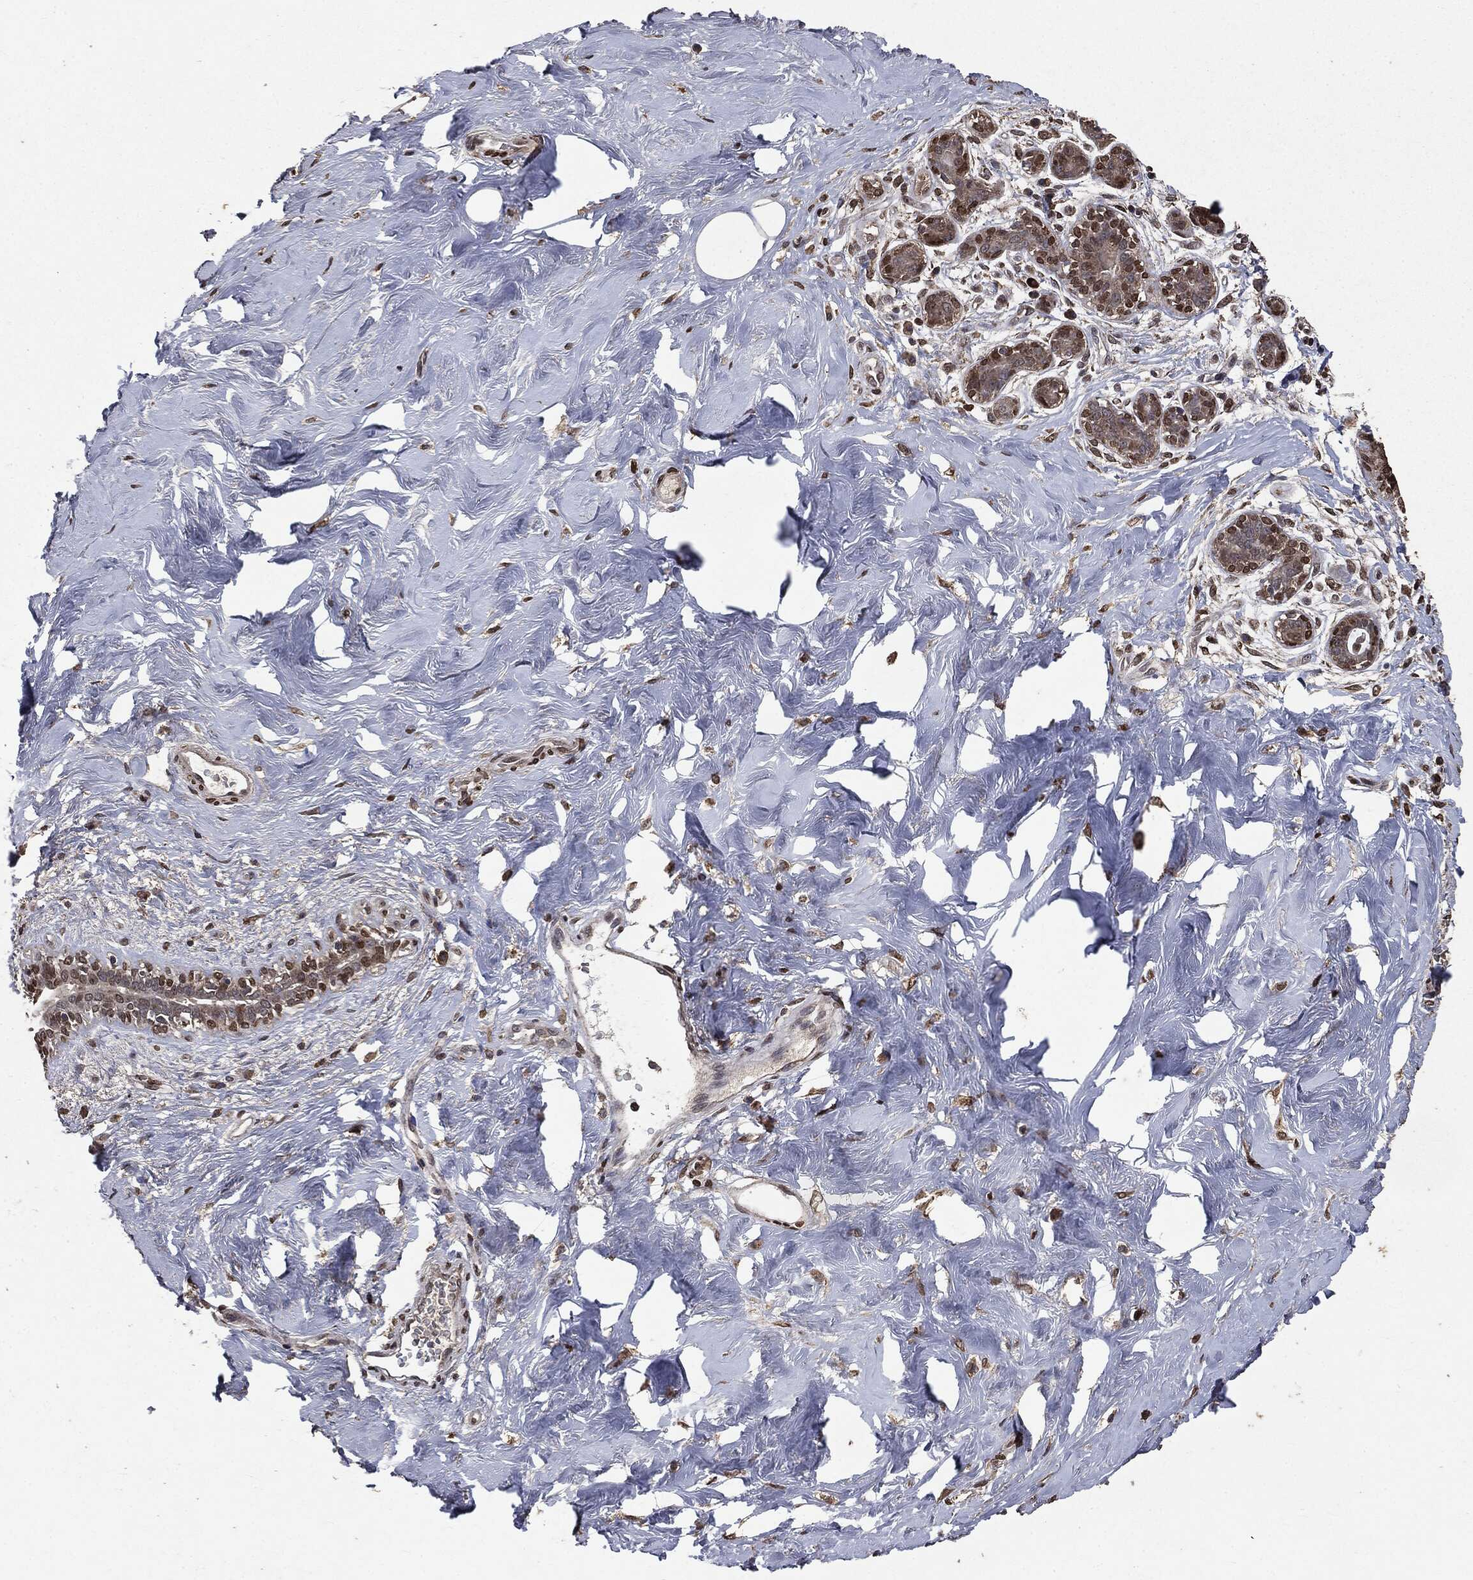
{"staining": {"intensity": "moderate", "quantity": "<25%", "location": "cytoplasmic/membranous,nuclear"}, "tissue": "breast", "cell_type": "Glandular cells", "image_type": "normal", "snomed": [{"axis": "morphology", "description": "Normal tissue, NOS"}, {"axis": "topography", "description": "Breast"}], "caption": "Protein expression analysis of unremarkable human breast reveals moderate cytoplasmic/membranous,nuclear expression in approximately <25% of glandular cells.", "gene": "PPP6R2", "patient": {"sex": "female", "age": 43}}